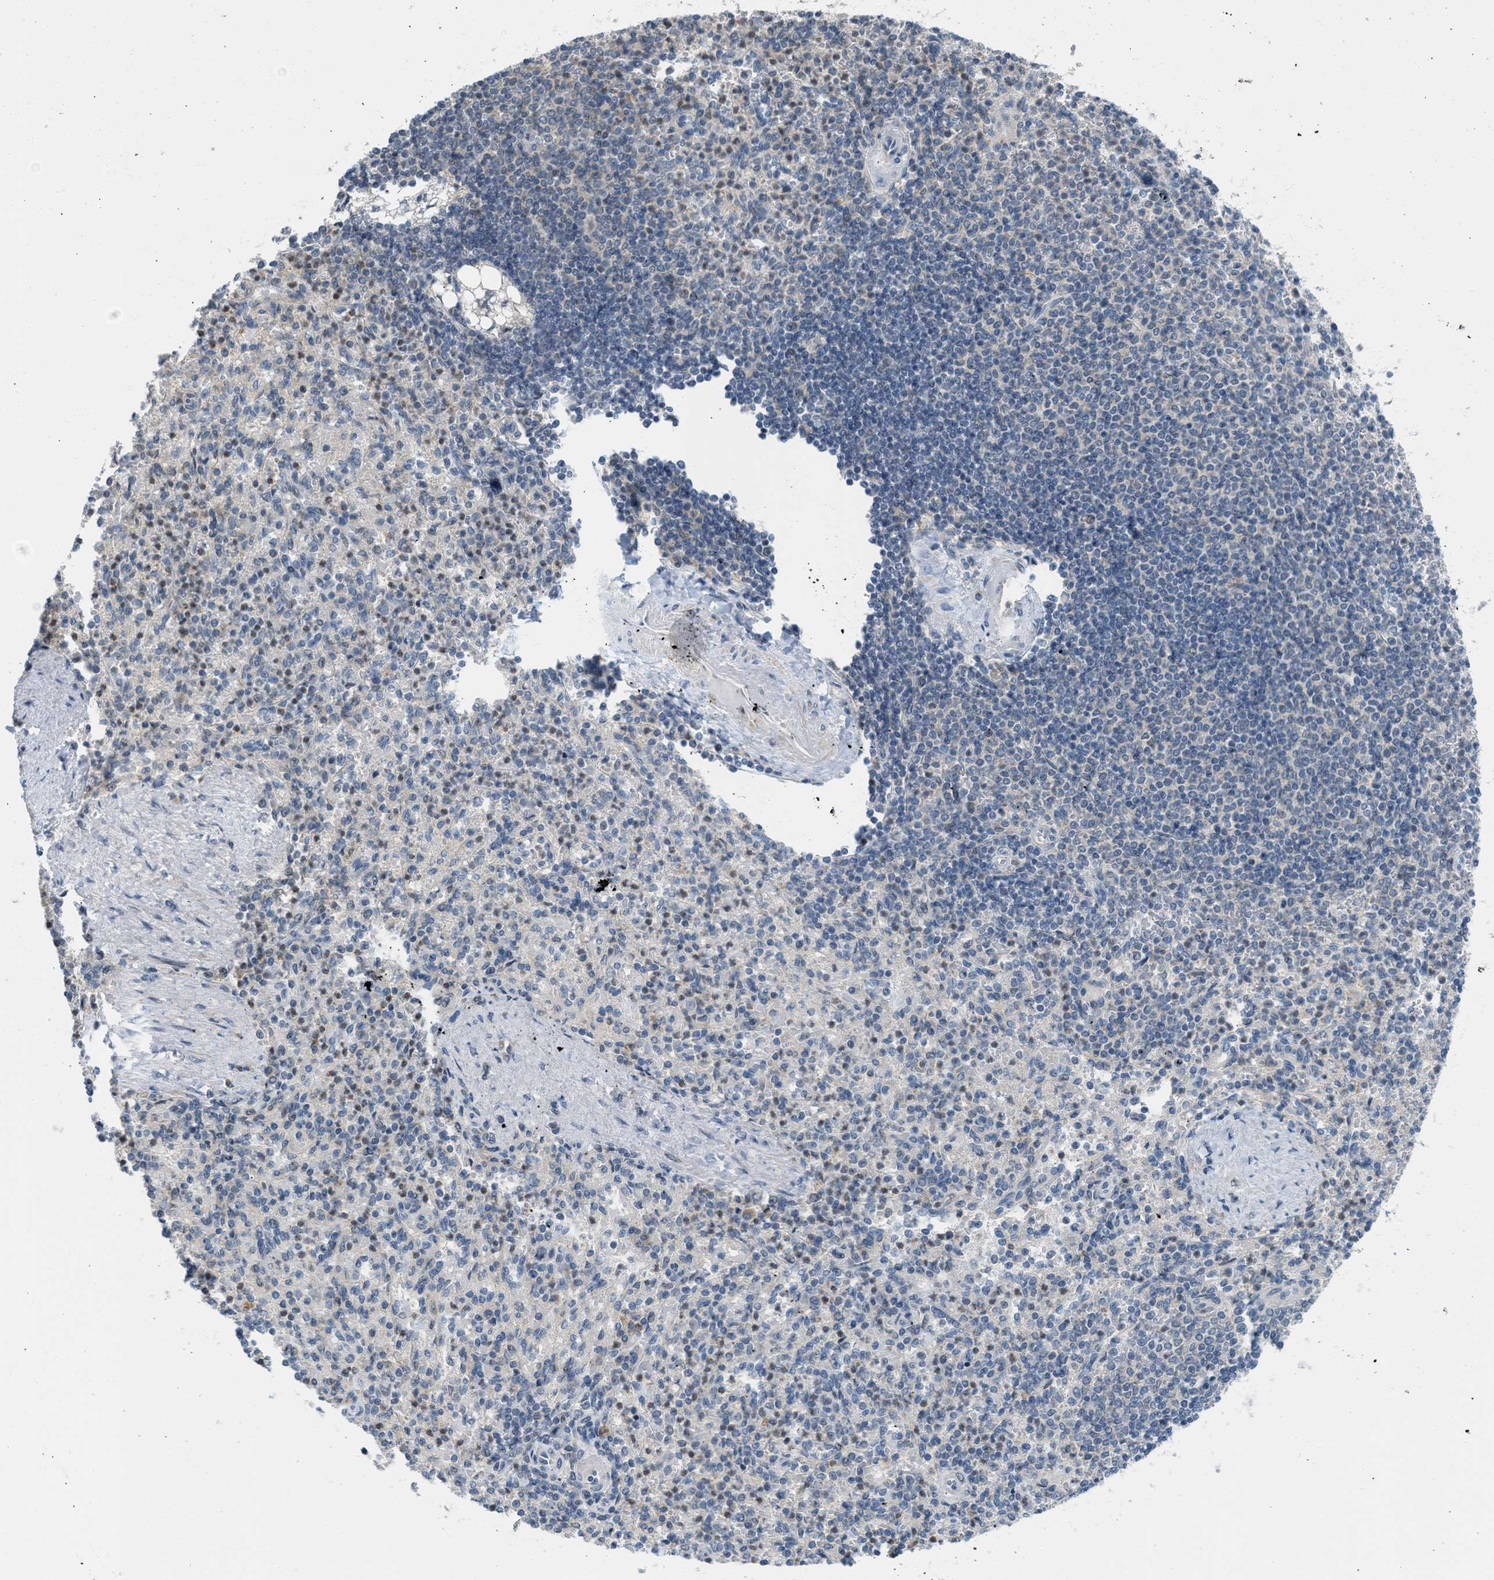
{"staining": {"intensity": "moderate", "quantity": "<25%", "location": "cytoplasmic/membranous"}, "tissue": "spleen", "cell_type": "Cells in red pulp", "image_type": "normal", "snomed": [{"axis": "morphology", "description": "Normal tissue, NOS"}, {"axis": "topography", "description": "Spleen"}], "caption": "Brown immunohistochemical staining in normal spleen reveals moderate cytoplasmic/membranous staining in about <25% of cells in red pulp.", "gene": "TTBK2", "patient": {"sex": "female", "age": 74}}